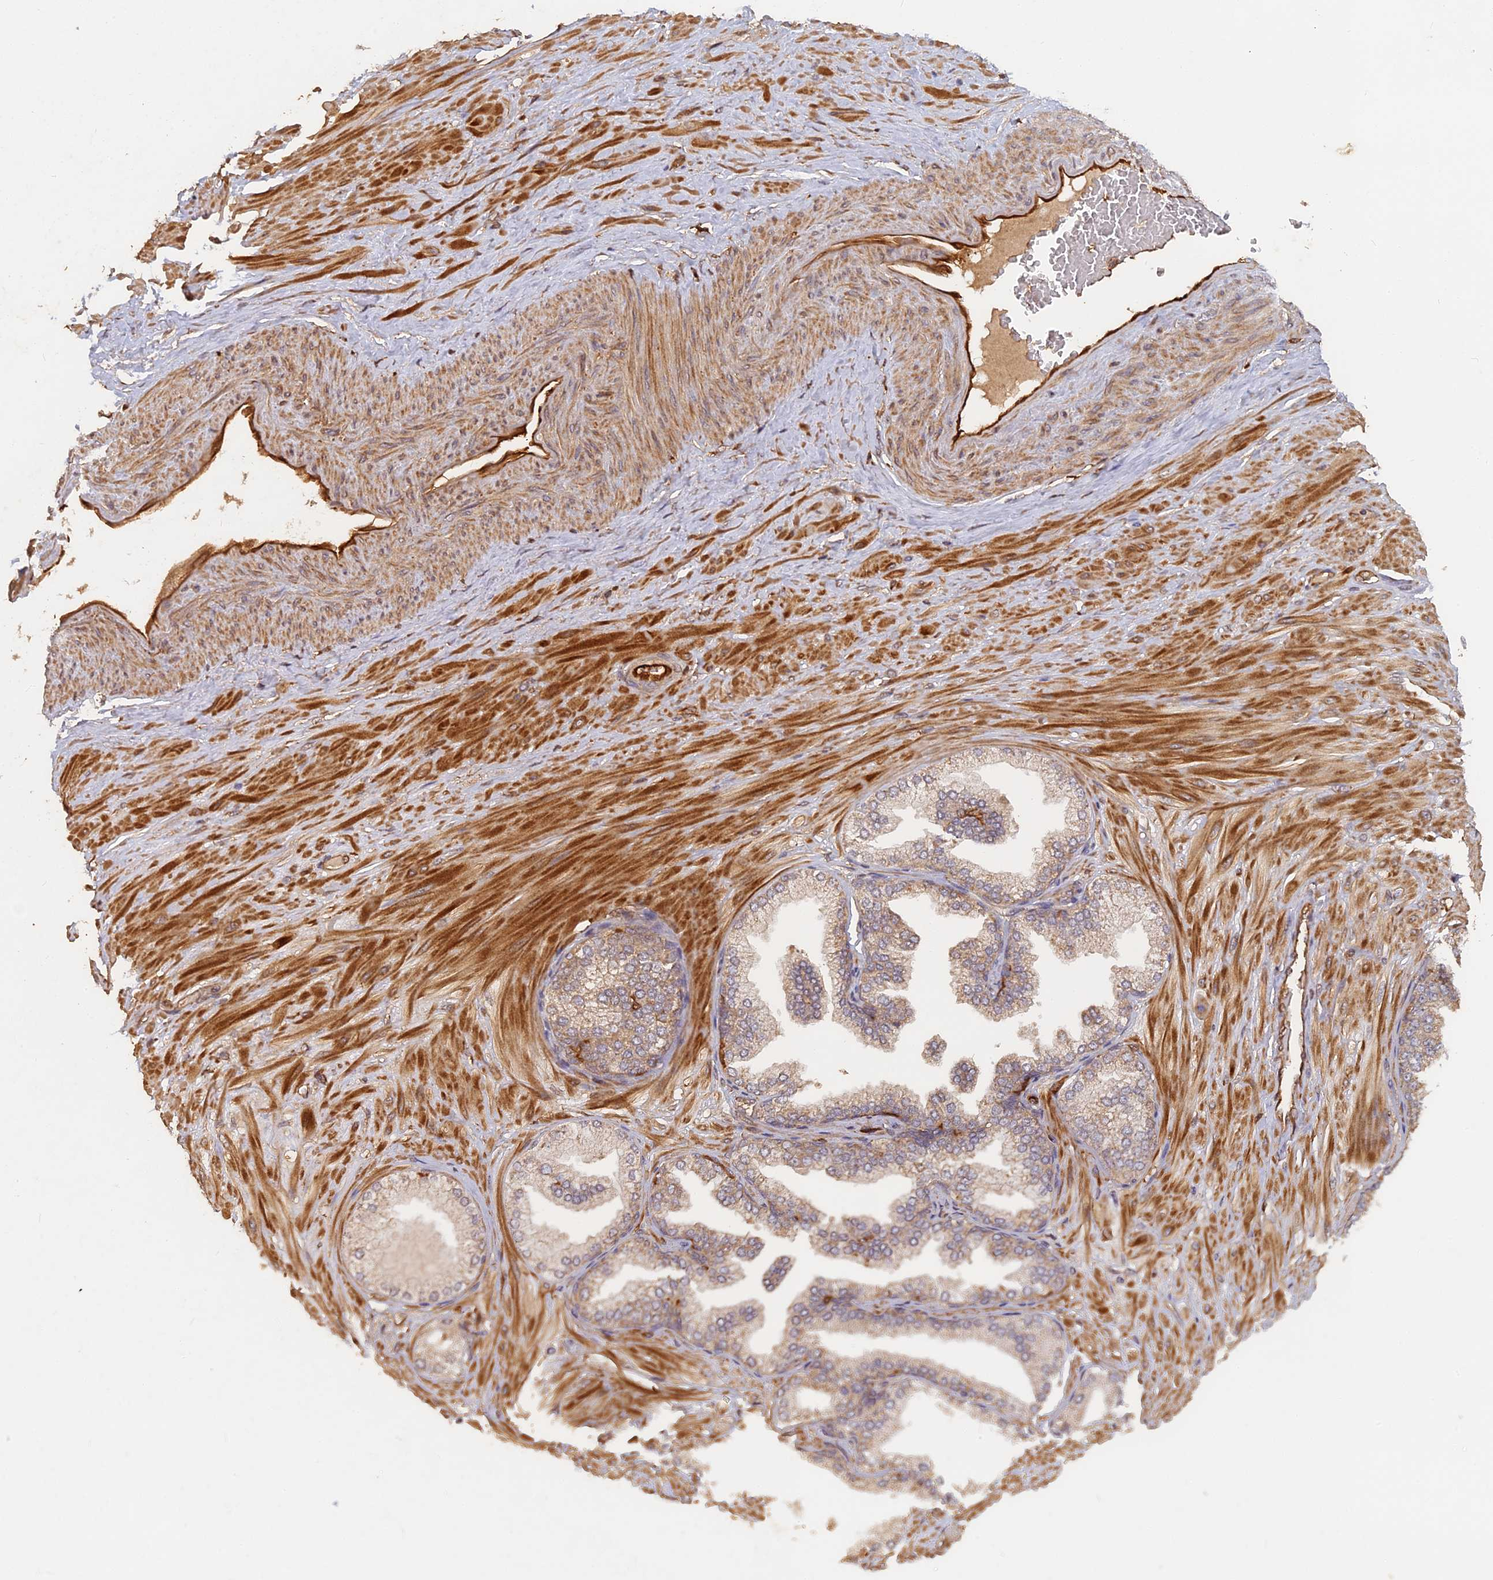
{"staining": {"intensity": "moderate", "quantity": ">75%", "location": "cytoplasmic/membranous"}, "tissue": "adipose tissue", "cell_type": "Adipocytes", "image_type": "normal", "snomed": [{"axis": "morphology", "description": "Normal tissue, NOS"}, {"axis": "morphology", "description": "Adenocarcinoma, Low grade"}, {"axis": "topography", "description": "Prostate"}, {"axis": "topography", "description": "Peripheral nerve tissue"}], "caption": "Protein positivity by immunohistochemistry reveals moderate cytoplasmic/membranous positivity in about >75% of adipocytes in benign adipose tissue. The protein of interest is stained brown, and the nuclei are stained in blue (DAB IHC with brightfield microscopy, high magnification).", "gene": "SAC3D1", "patient": {"sex": "male", "age": 63}}